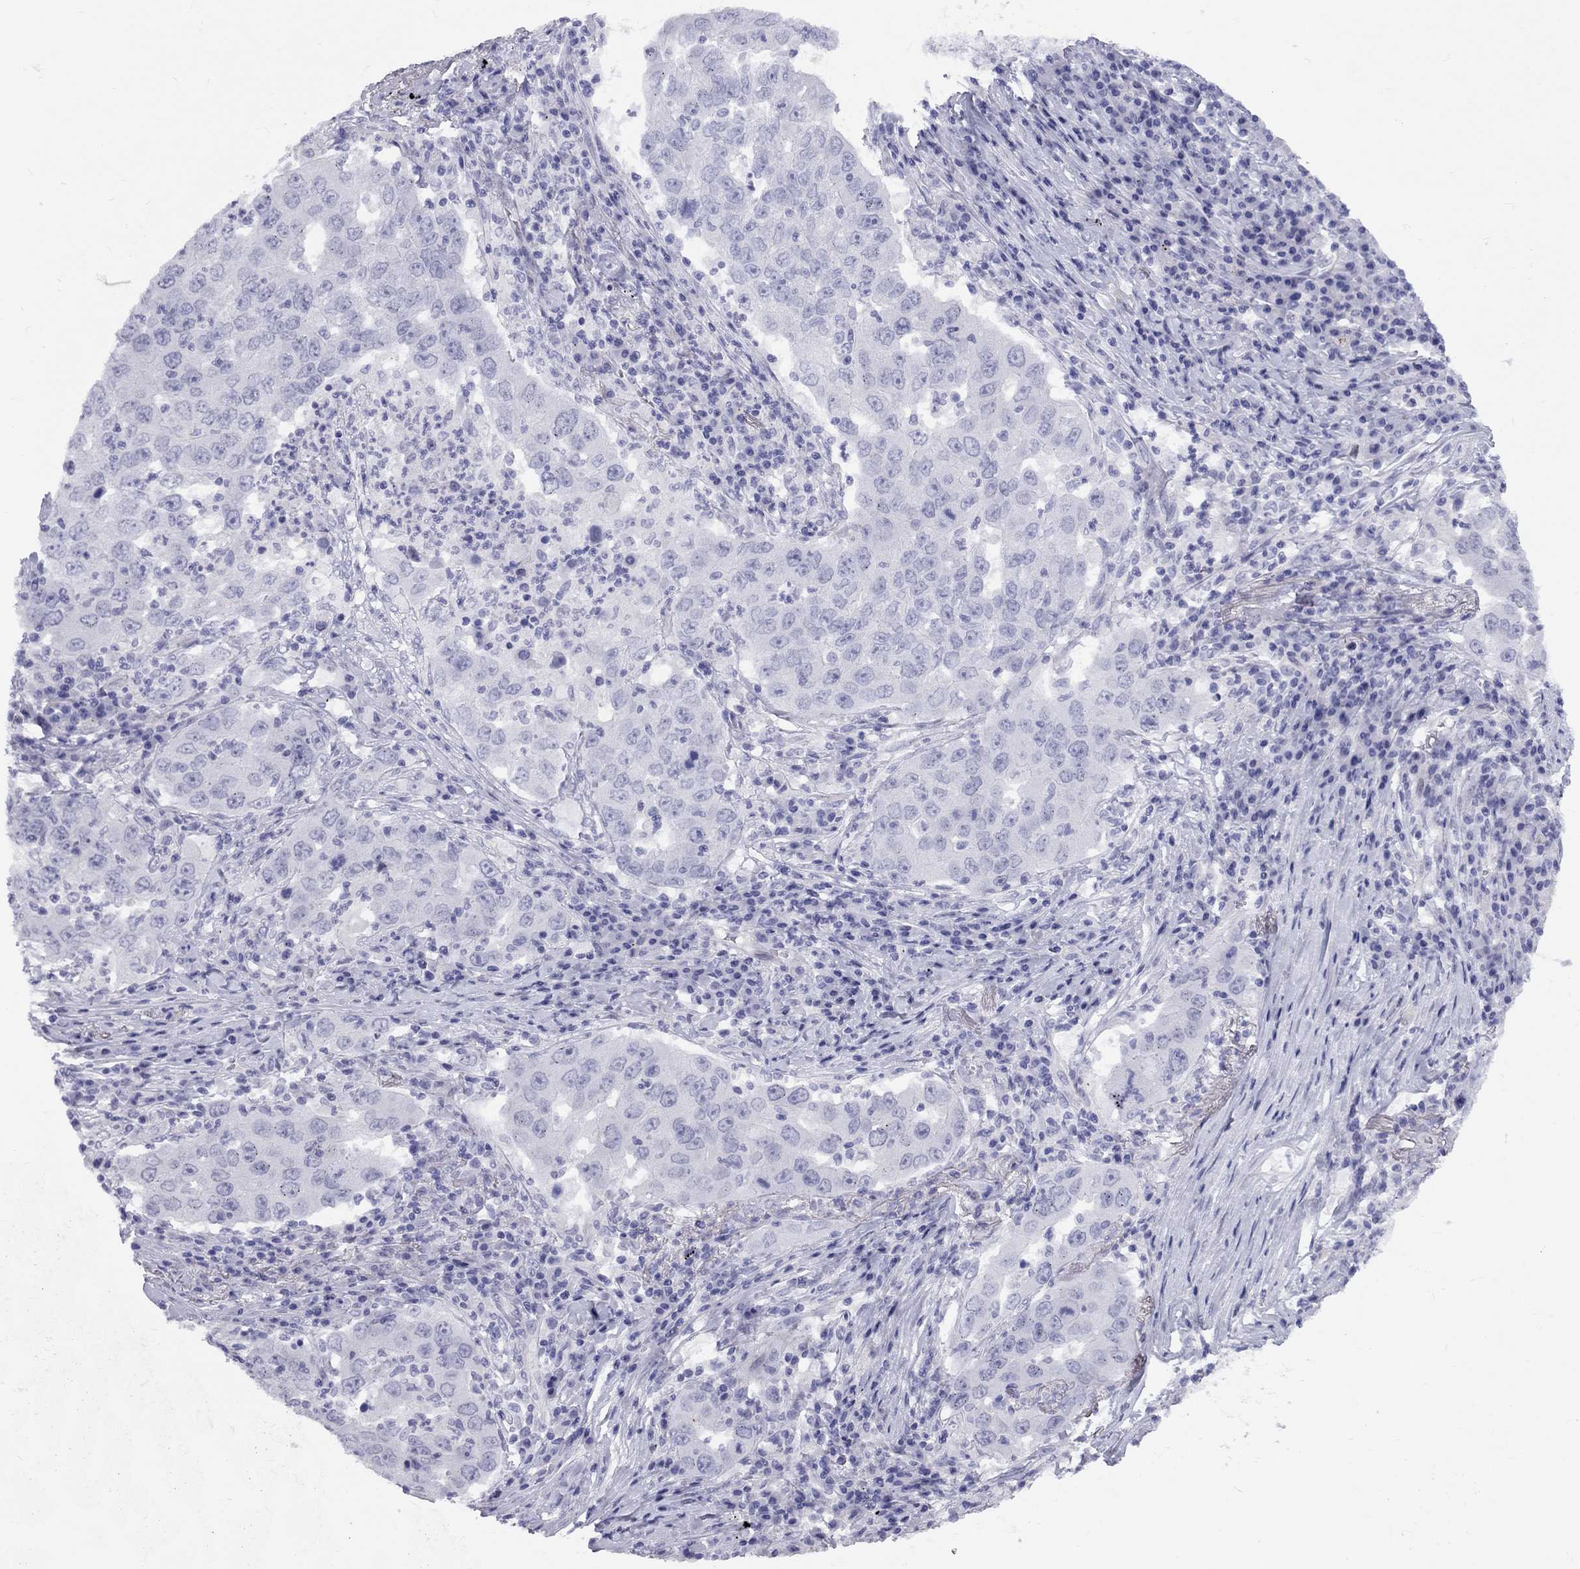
{"staining": {"intensity": "negative", "quantity": "none", "location": "none"}, "tissue": "lung cancer", "cell_type": "Tumor cells", "image_type": "cancer", "snomed": [{"axis": "morphology", "description": "Adenocarcinoma, NOS"}, {"axis": "topography", "description": "Lung"}], "caption": "Immunohistochemistry micrograph of lung cancer (adenocarcinoma) stained for a protein (brown), which displays no expression in tumor cells.", "gene": "FSCN3", "patient": {"sex": "male", "age": 73}}